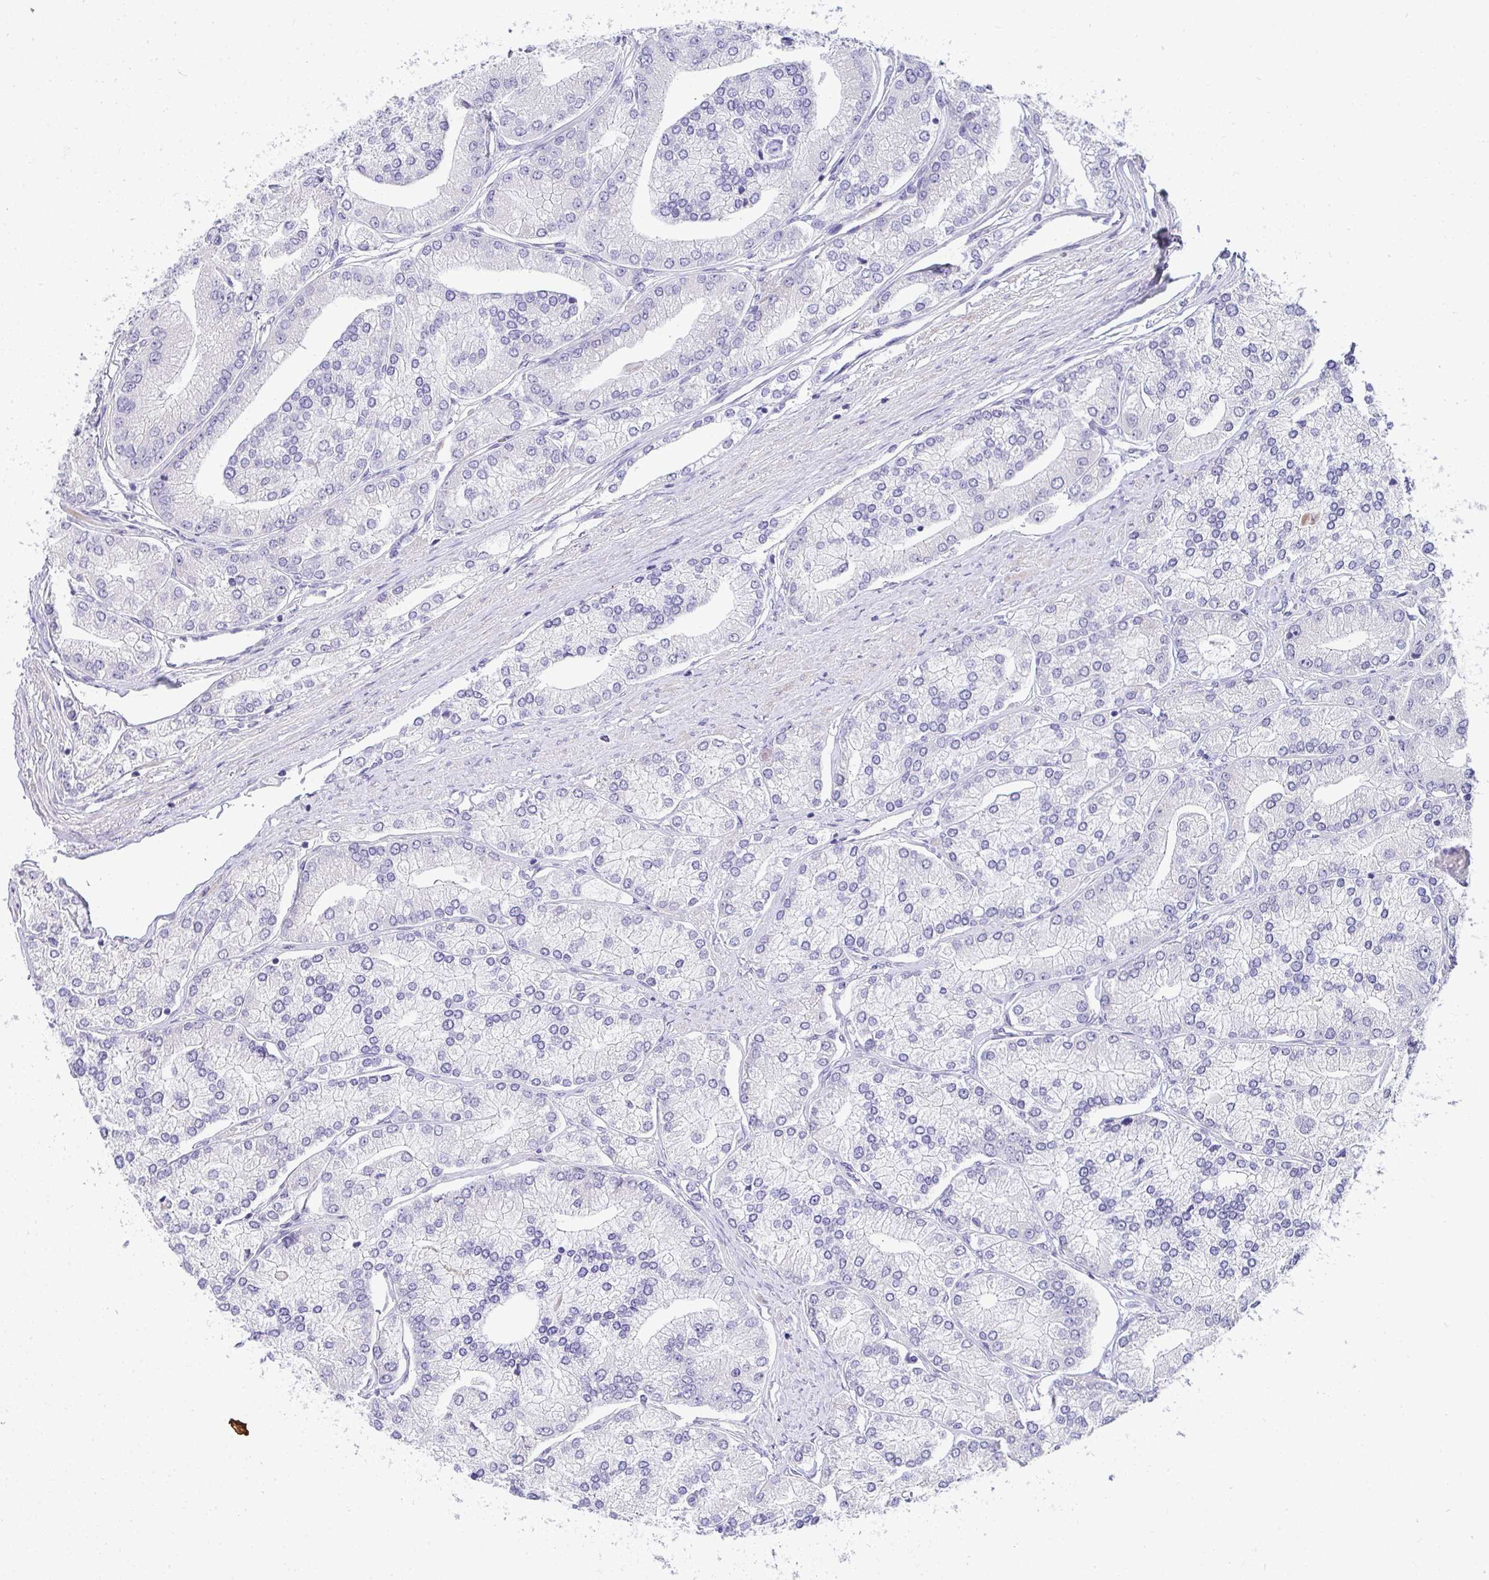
{"staining": {"intensity": "negative", "quantity": "none", "location": "none"}, "tissue": "prostate cancer", "cell_type": "Tumor cells", "image_type": "cancer", "snomed": [{"axis": "morphology", "description": "Adenocarcinoma, High grade"}, {"axis": "topography", "description": "Prostate"}], "caption": "This is a image of immunohistochemistry staining of high-grade adenocarcinoma (prostate), which shows no positivity in tumor cells.", "gene": "AK5", "patient": {"sex": "male", "age": 61}}